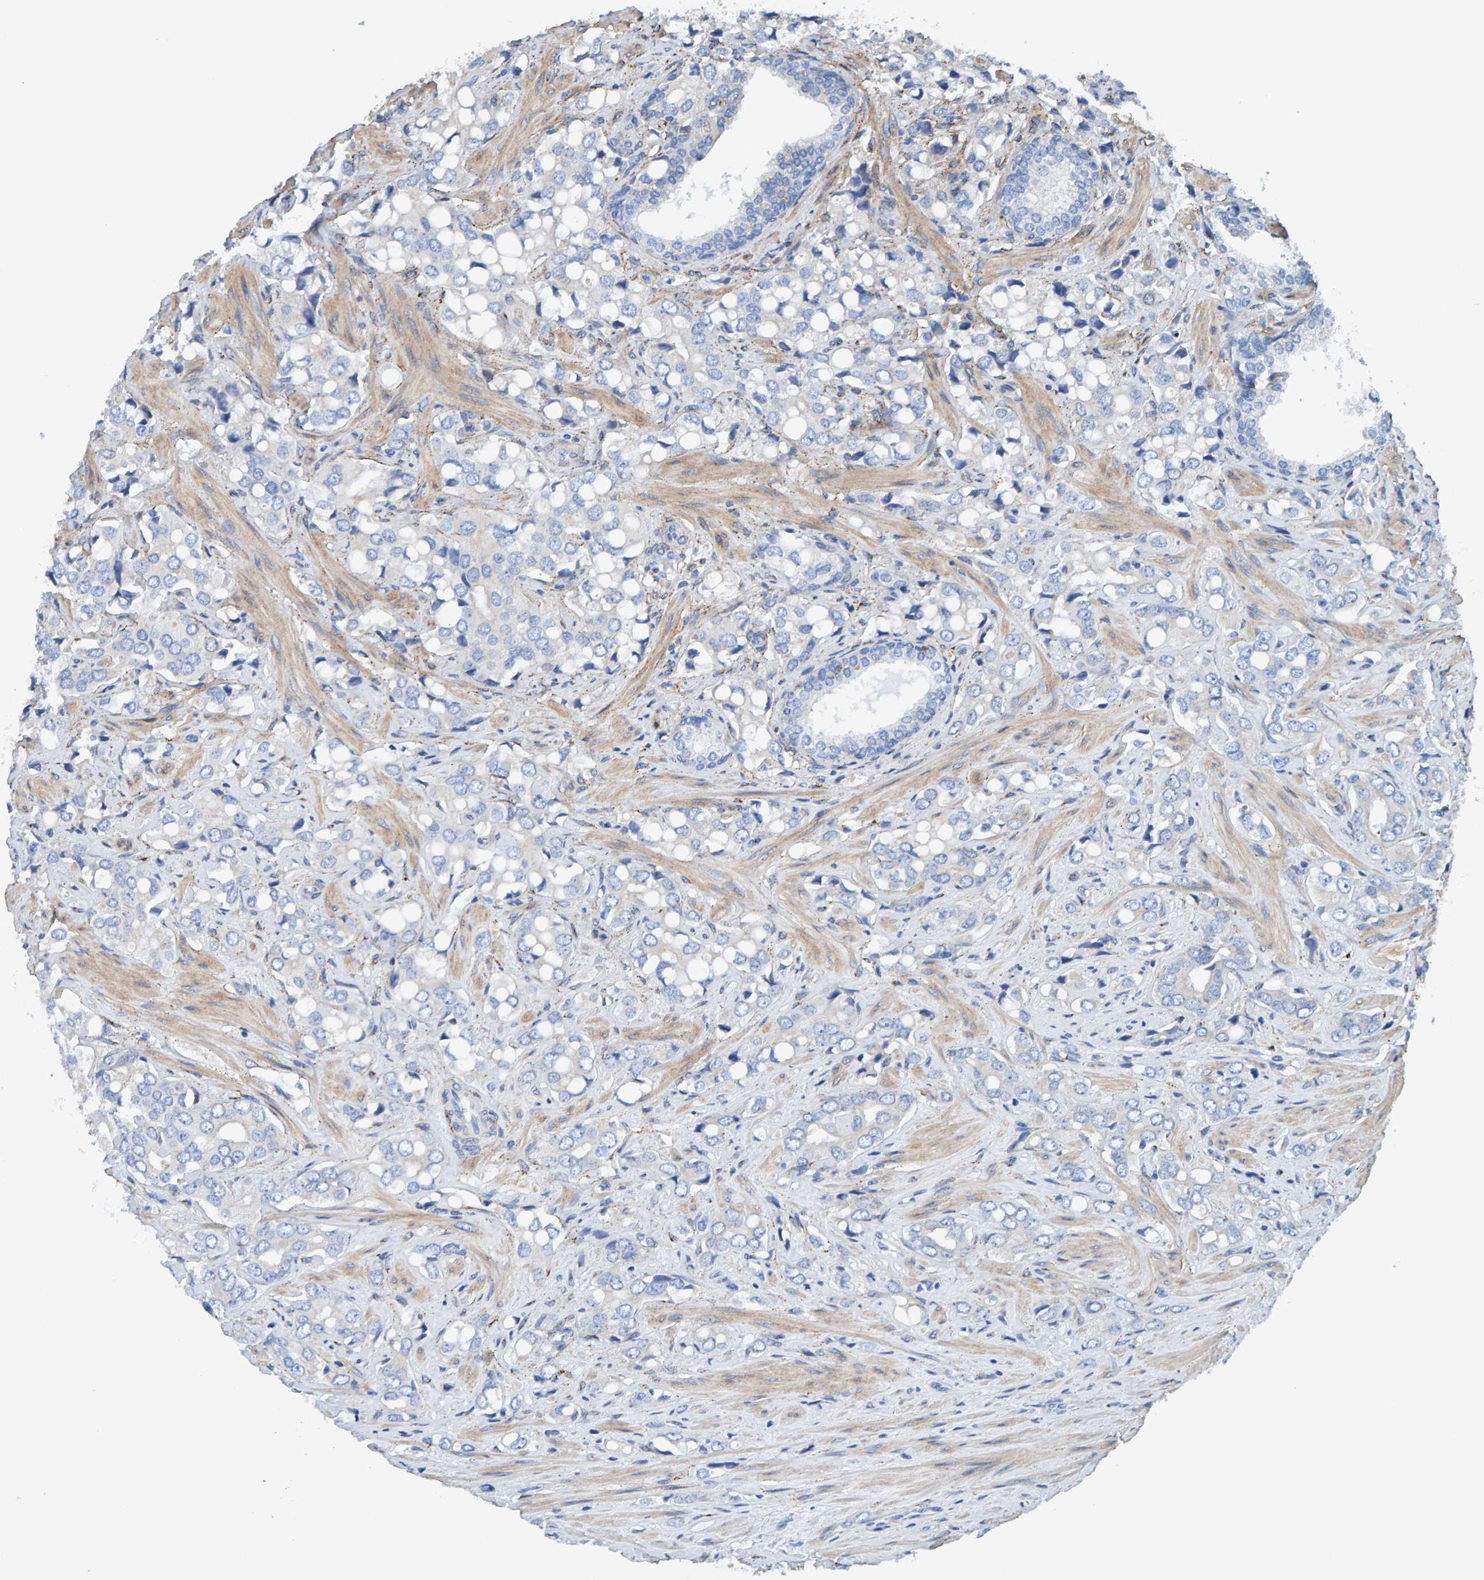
{"staining": {"intensity": "negative", "quantity": "none", "location": "none"}, "tissue": "prostate cancer", "cell_type": "Tumor cells", "image_type": "cancer", "snomed": [{"axis": "morphology", "description": "Adenocarcinoma, High grade"}, {"axis": "topography", "description": "Prostate"}], "caption": "Tumor cells show no significant positivity in high-grade adenocarcinoma (prostate).", "gene": "LRP1", "patient": {"sex": "male", "age": 52}}